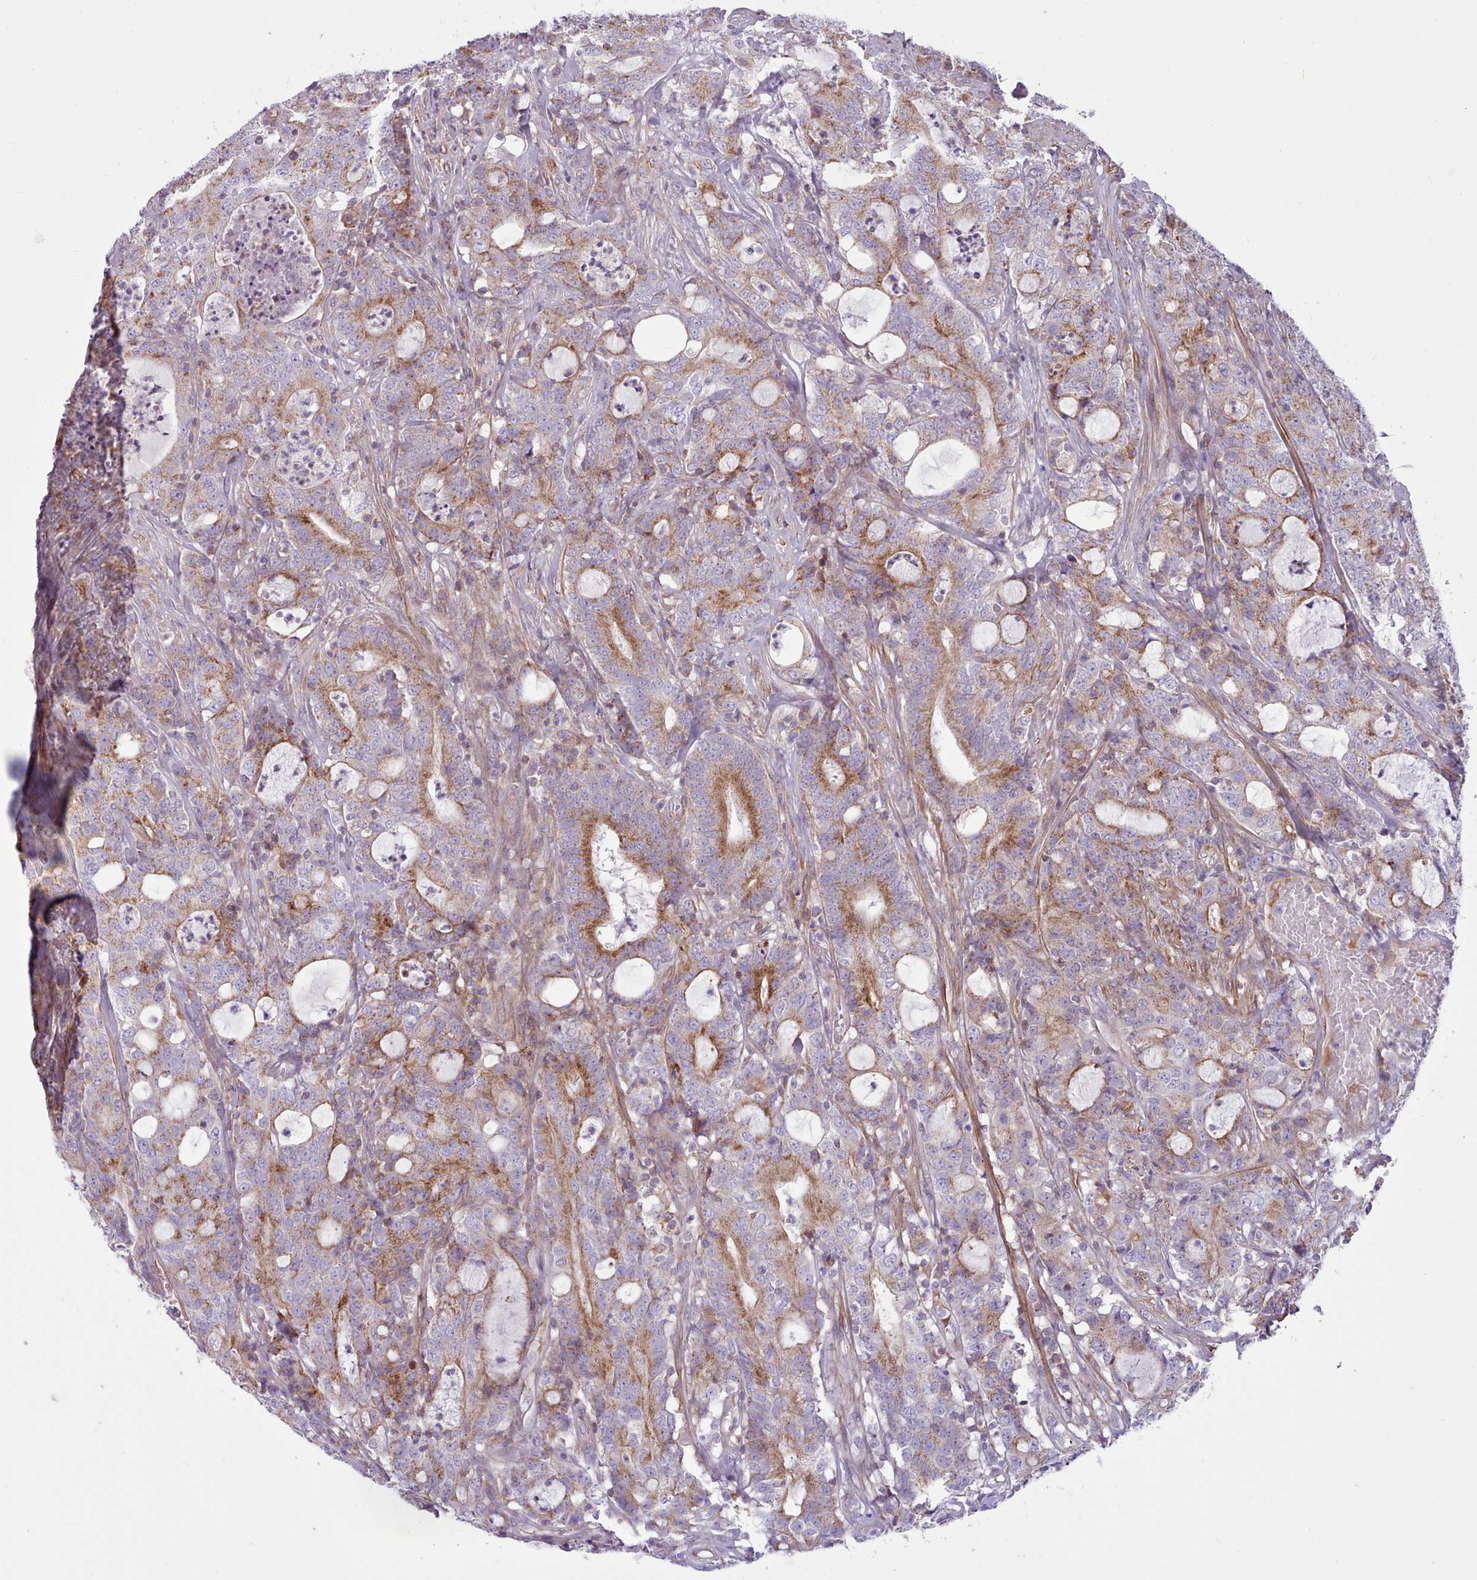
{"staining": {"intensity": "moderate", "quantity": "25%-75%", "location": "cytoplasmic/membranous"}, "tissue": "colorectal cancer", "cell_type": "Tumor cells", "image_type": "cancer", "snomed": [{"axis": "morphology", "description": "Adenocarcinoma, NOS"}, {"axis": "topography", "description": "Colon"}], "caption": "A histopathology image of adenocarcinoma (colorectal) stained for a protein exhibits moderate cytoplasmic/membranous brown staining in tumor cells.", "gene": "TENT4B", "patient": {"sex": "male", "age": 83}}